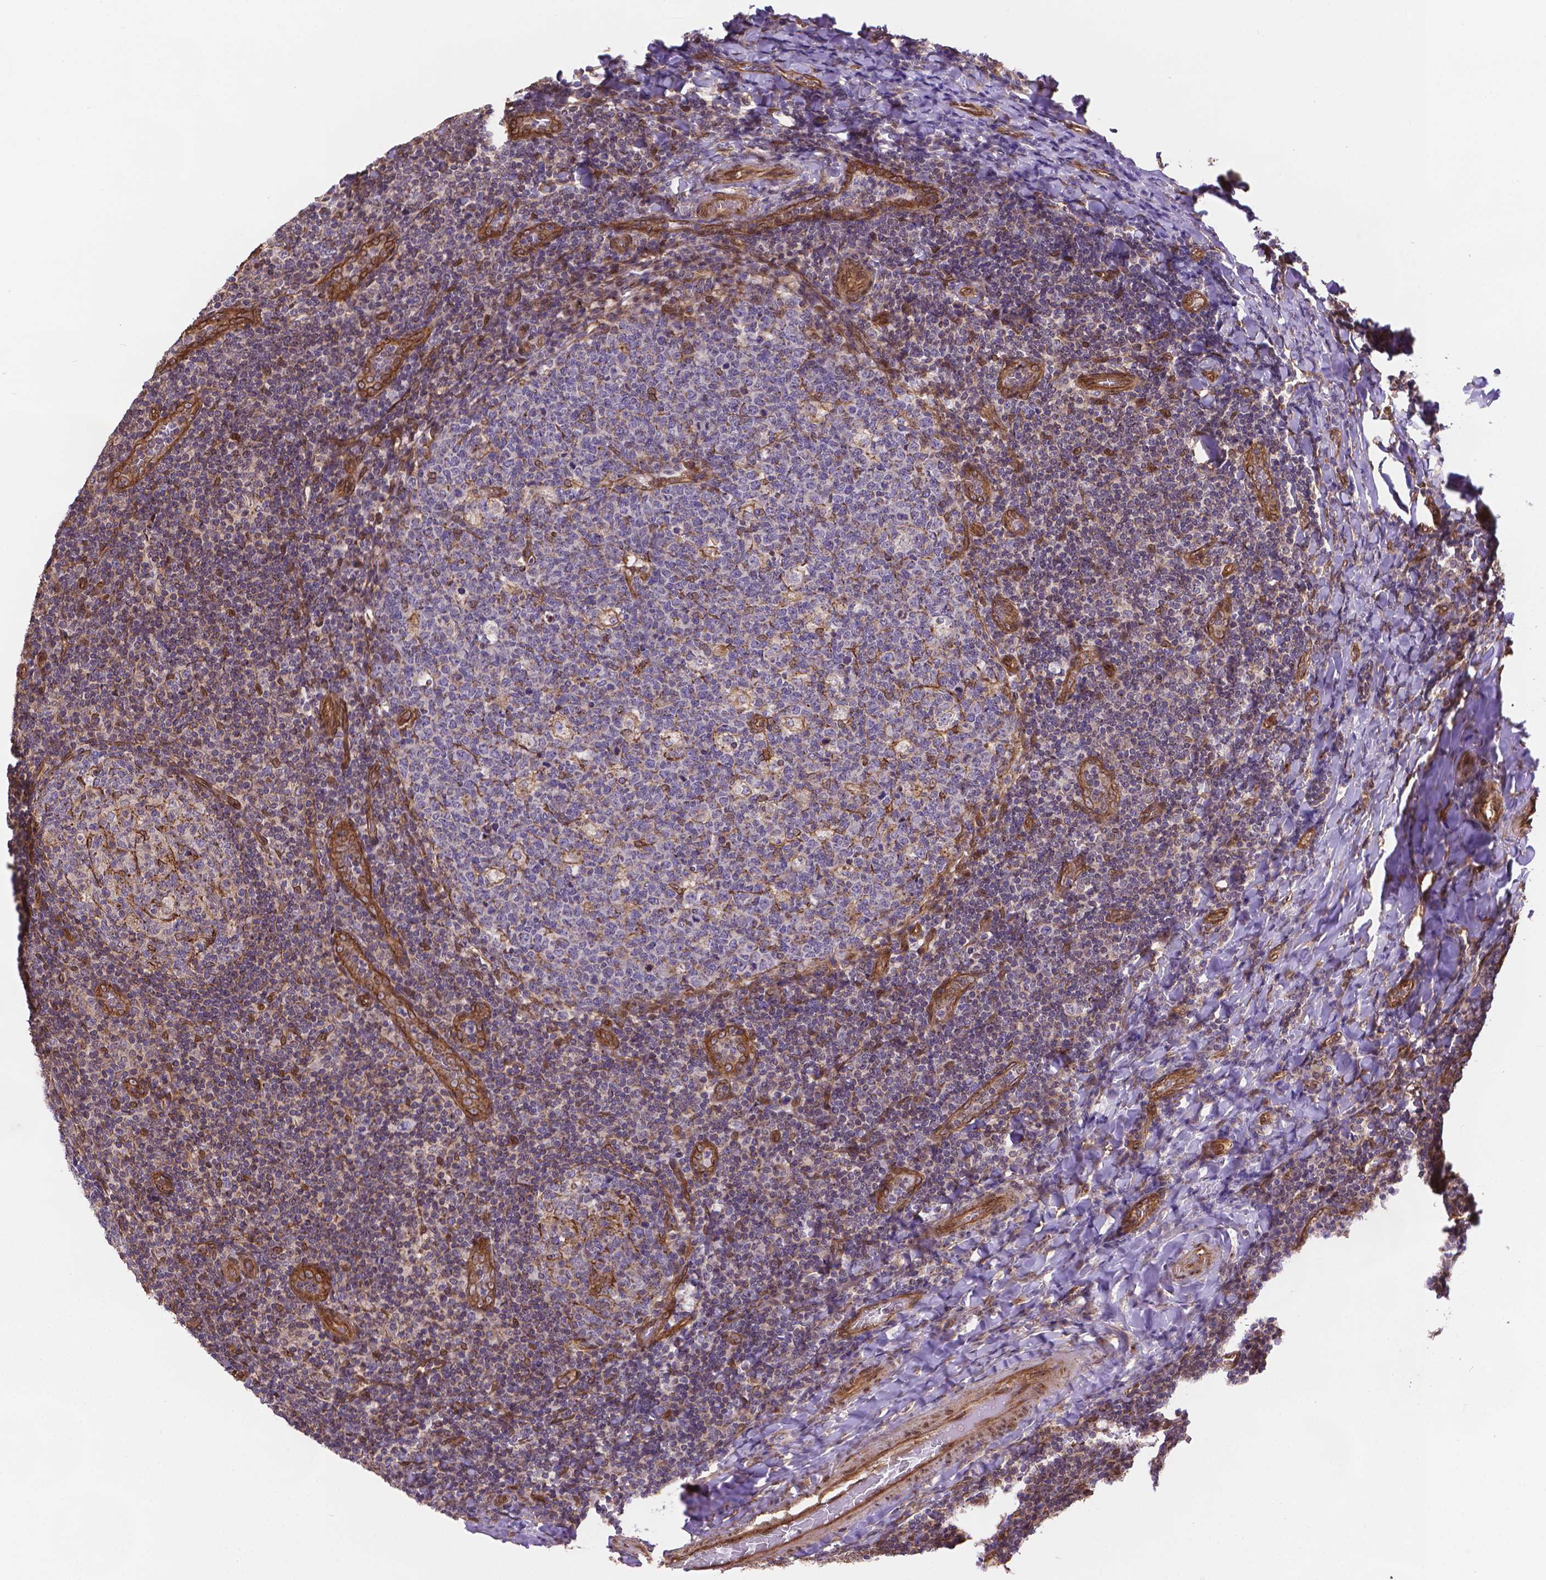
{"staining": {"intensity": "weak", "quantity": "<25%", "location": "cytoplasmic/membranous"}, "tissue": "tonsil", "cell_type": "Germinal center cells", "image_type": "normal", "snomed": [{"axis": "morphology", "description": "Normal tissue, NOS"}, {"axis": "topography", "description": "Tonsil"}], "caption": "Germinal center cells show no significant protein expression in normal tonsil. (Stains: DAB (3,3'-diaminobenzidine) immunohistochemistry (IHC) with hematoxylin counter stain, Microscopy: brightfield microscopy at high magnification).", "gene": "YAP1", "patient": {"sex": "male", "age": 17}}